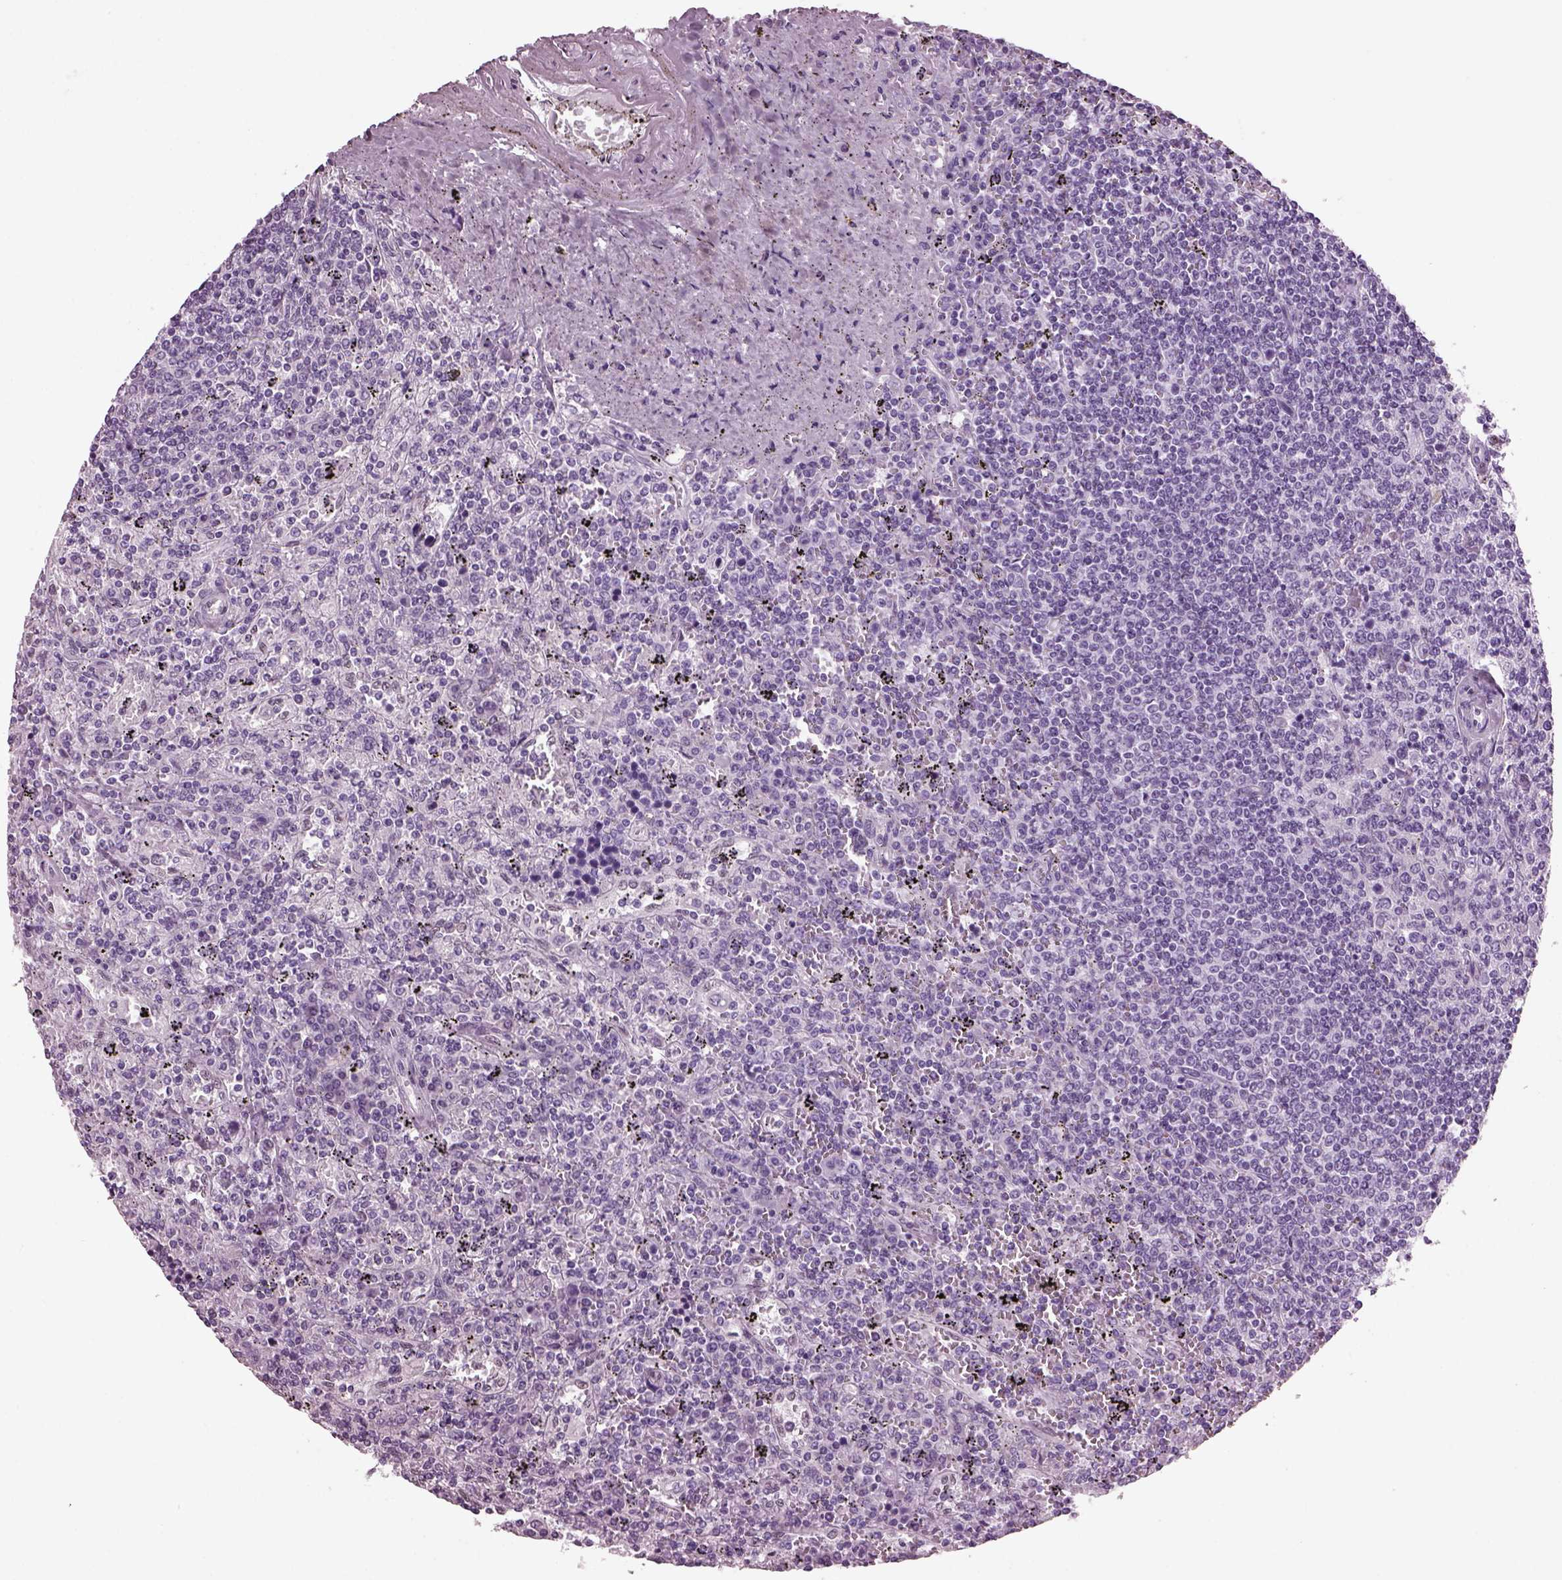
{"staining": {"intensity": "negative", "quantity": "none", "location": "none"}, "tissue": "lymphoma", "cell_type": "Tumor cells", "image_type": "cancer", "snomed": [{"axis": "morphology", "description": "Malignant lymphoma, non-Hodgkin's type, Low grade"}, {"axis": "topography", "description": "Spleen"}], "caption": "A histopathology image of human low-grade malignant lymphoma, non-Hodgkin's type is negative for staining in tumor cells. Brightfield microscopy of immunohistochemistry stained with DAB (brown) and hematoxylin (blue), captured at high magnification.", "gene": "KRTAP3-2", "patient": {"sex": "male", "age": 62}}